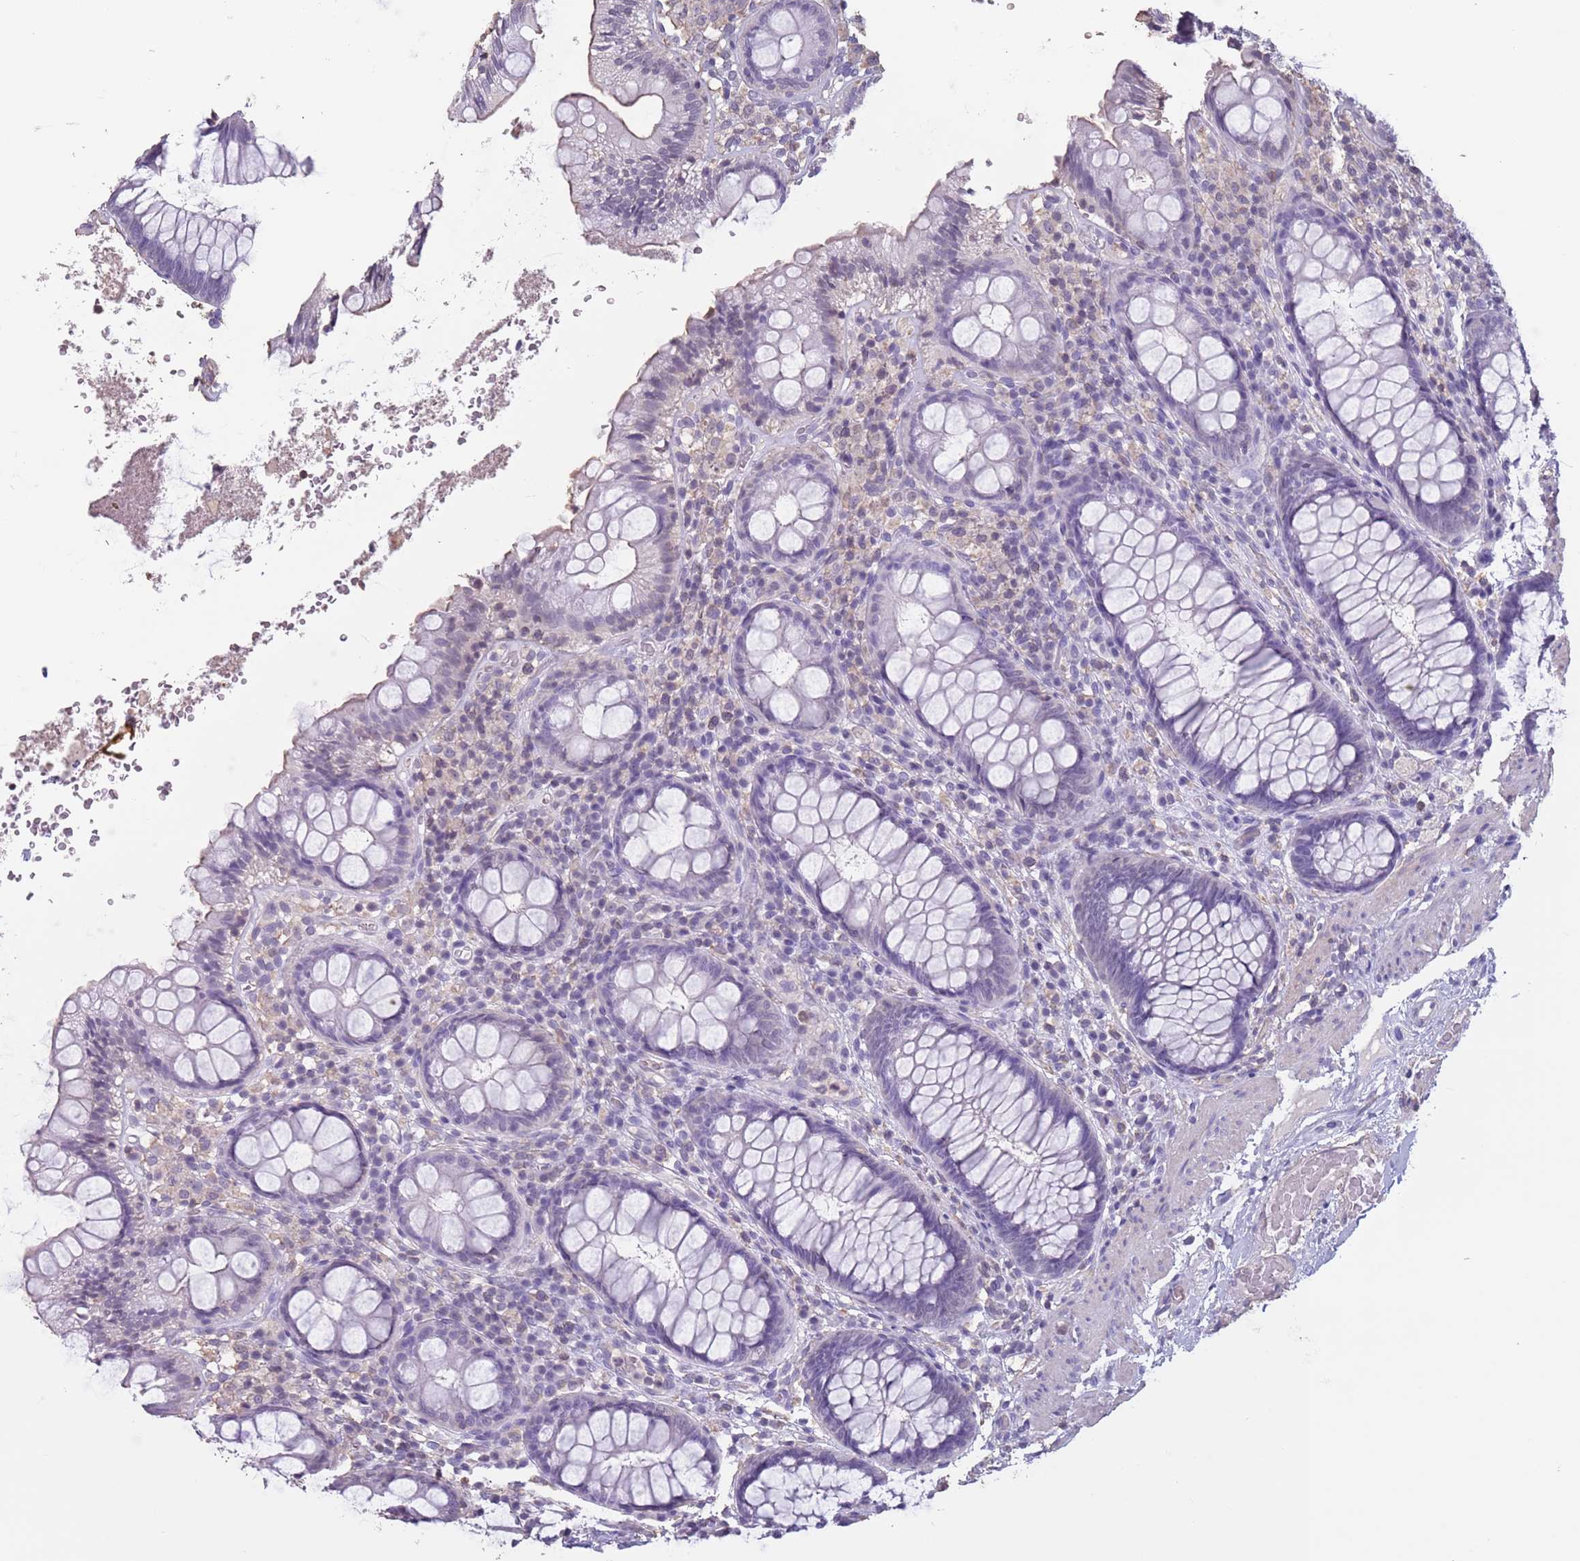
{"staining": {"intensity": "moderate", "quantity": "<25%", "location": "cytoplasmic/membranous"}, "tissue": "rectum", "cell_type": "Glandular cells", "image_type": "normal", "snomed": [{"axis": "morphology", "description": "Normal tissue, NOS"}, {"axis": "topography", "description": "Rectum"}], "caption": "High-power microscopy captured an IHC histopathology image of benign rectum, revealing moderate cytoplasmic/membranous expression in approximately <25% of glandular cells. The staining was performed using DAB, with brown indicating positive protein expression. Nuclei are stained blue with hematoxylin.", "gene": "SUN5", "patient": {"sex": "male", "age": 83}}